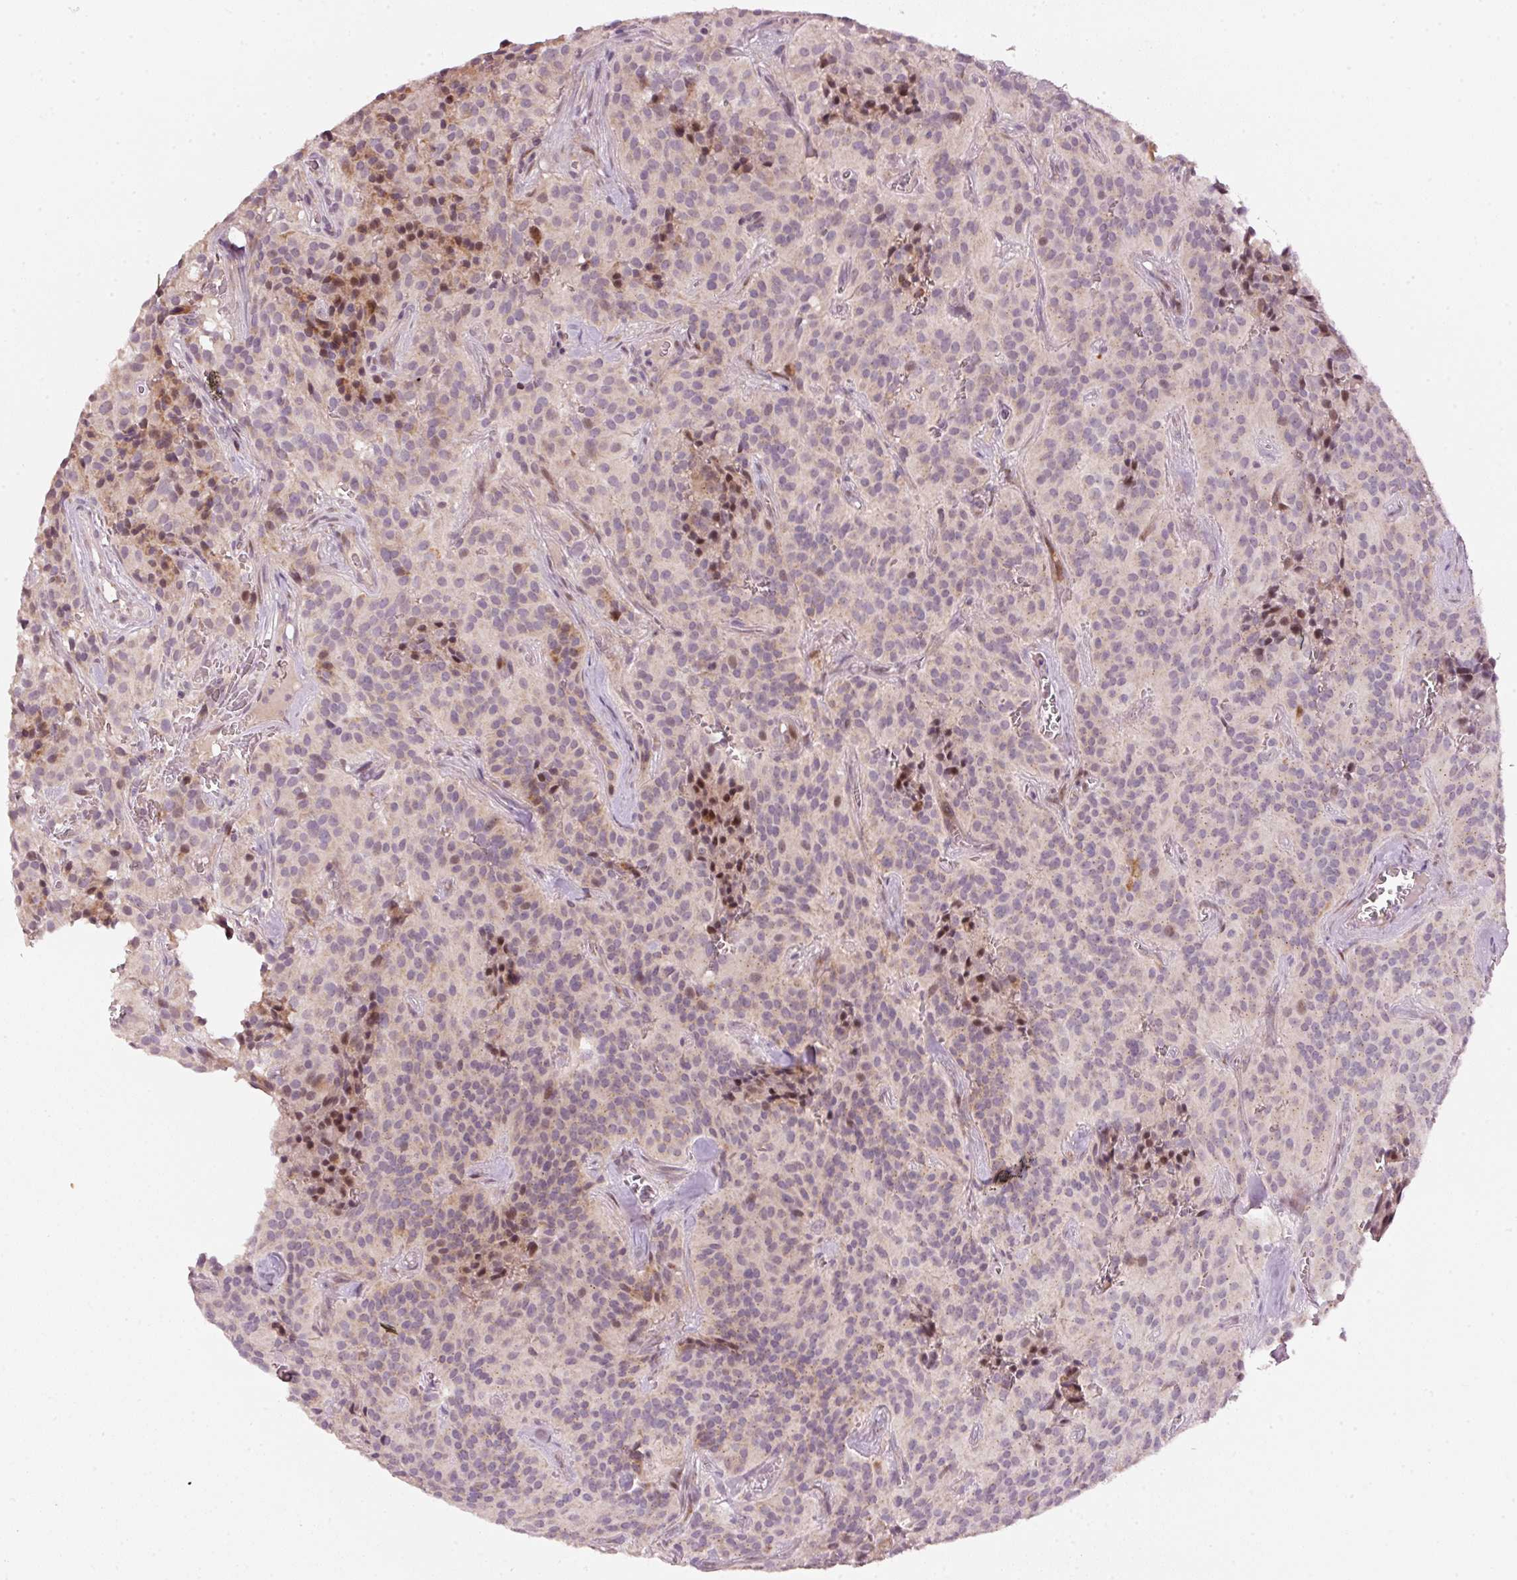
{"staining": {"intensity": "moderate", "quantity": "<25%", "location": "nuclear"}, "tissue": "glioma", "cell_type": "Tumor cells", "image_type": "cancer", "snomed": [{"axis": "morphology", "description": "Glioma, malignant, Low grade"}, {"axis": "topography", "description": "Brain"}], "caption": "Immunohistochemistry (DAB) staining of human glioma shows moderate nuclear protein expression in about <25% of tumor cells.", "gene": "TOB2", "patient": {"sex": "male", "age": 42}}